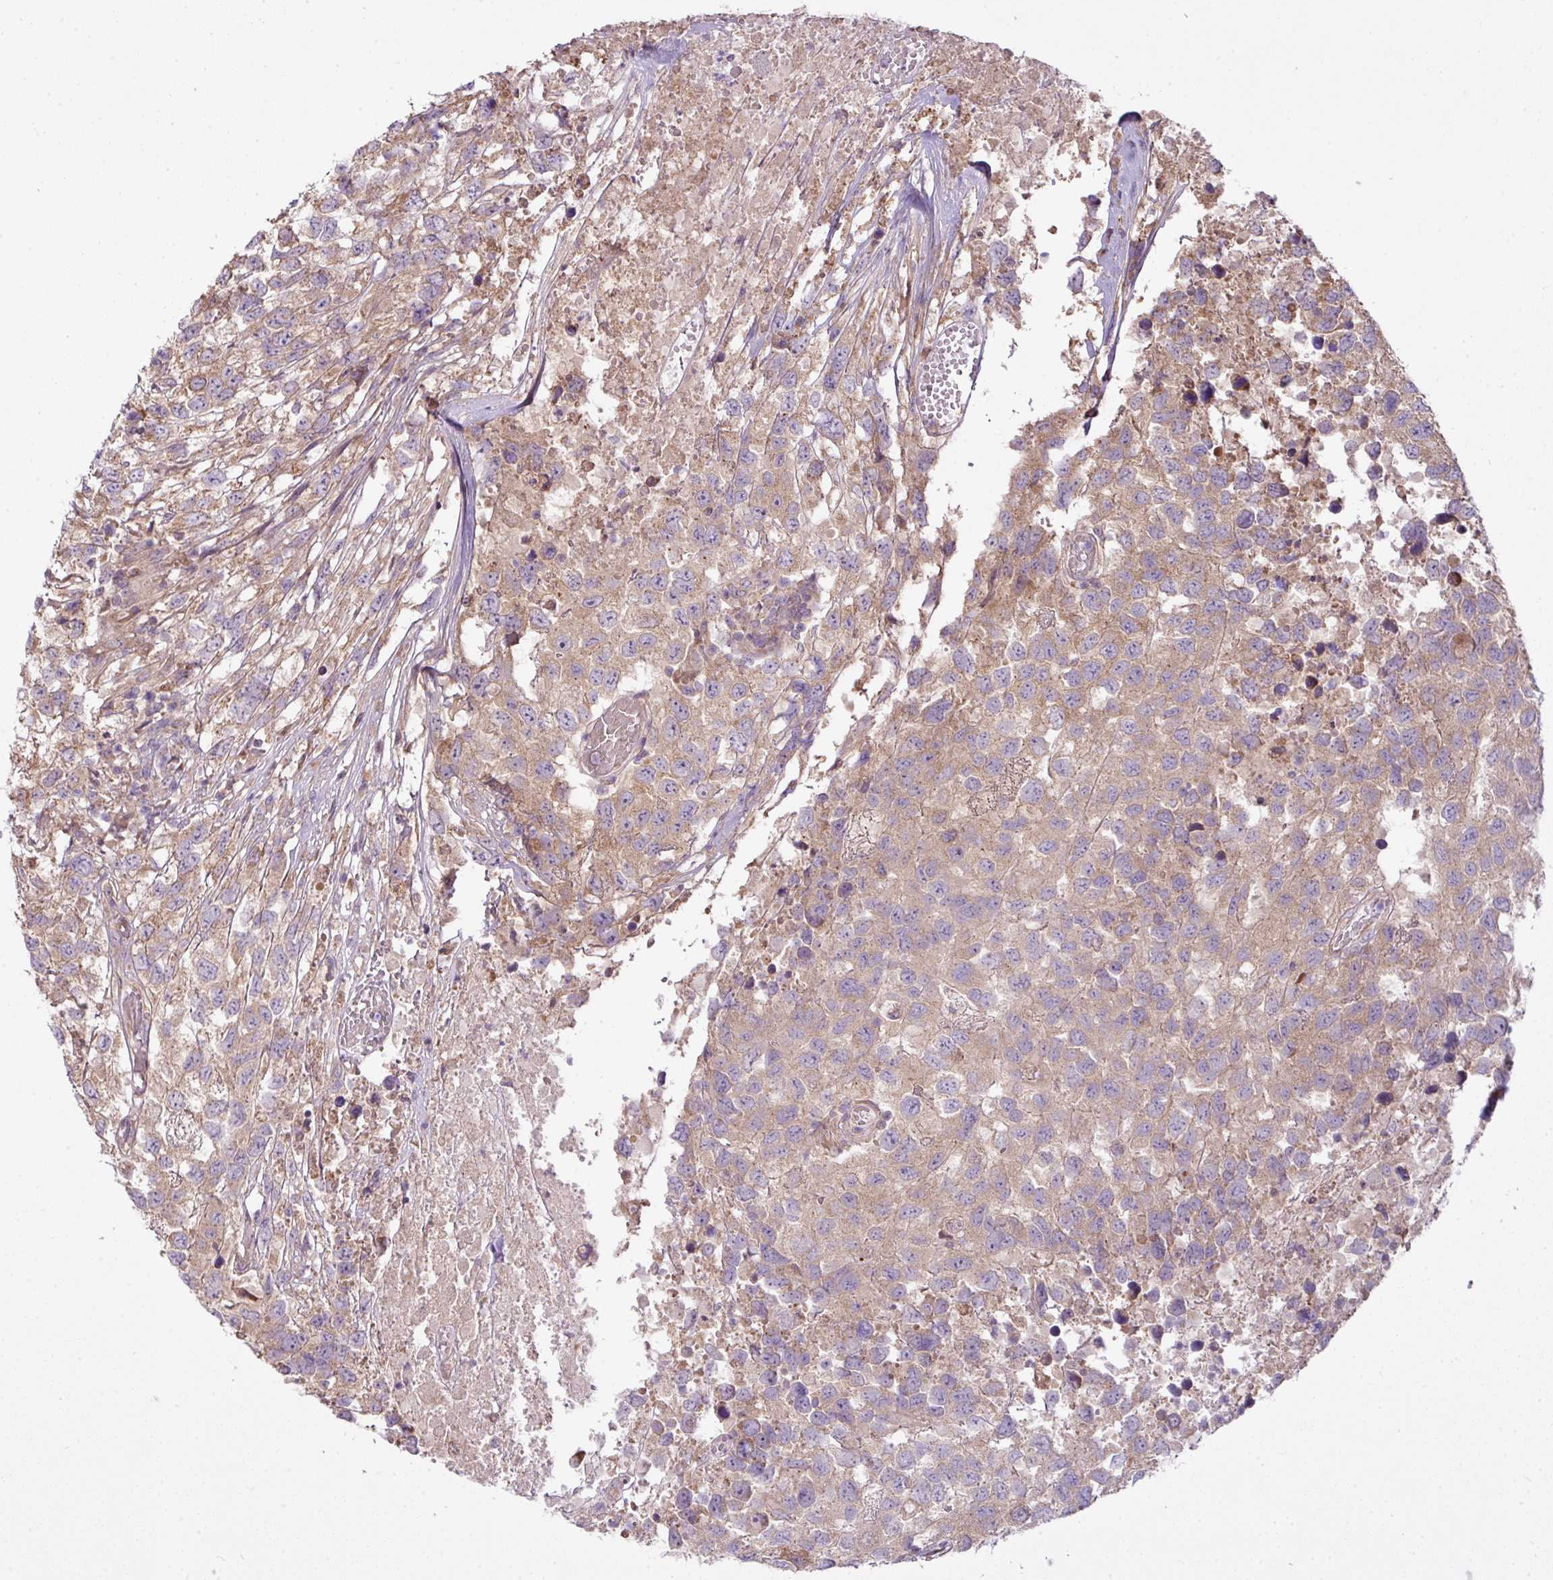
{"staining": {"intensity": "weak", "quantity": ">75%", "location": "cytoplasmic/membranous"}, "tissue": "testis cancer", "cell_type": "Tumor cells", "image_type": "cancer", "snomed": [{"axis": "morphology", "description": "Carcinoma, Embryonal, NOS"}, {"axis": "topography", "description": "Testis"}], "caption": "Protein expression analysis of human testis embryonal carcinoma reveals weak cytoplasmic/membranous expression in approximately >75% of tumor cells.", "gene": "COX18", "patient": {"sex": "male", "age": 83}}